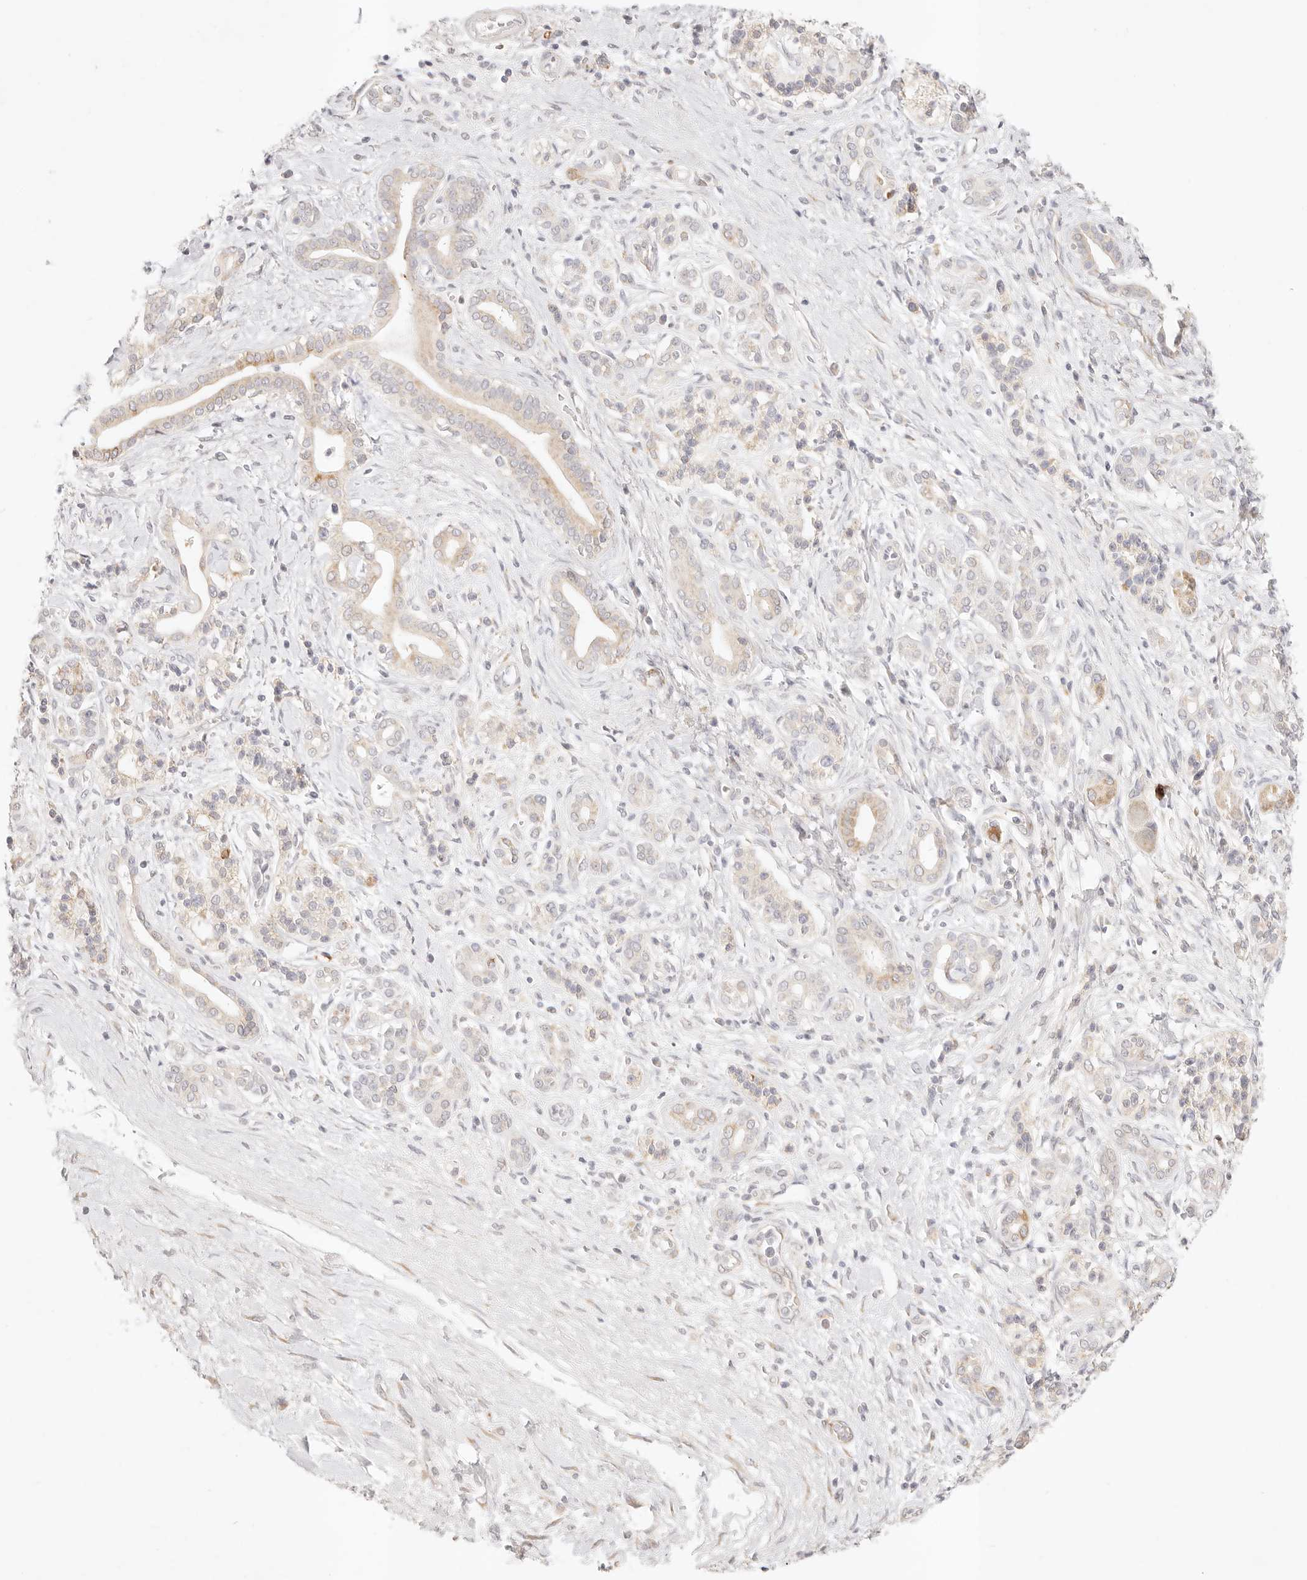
{"staining": {"intensity": "moderate", "quantity": "<25%", "location": "cytoplasmic/membranous"}, "tissue": "pancreatic cancer", "cell_type": "Tumor cells", "image_type": "cancer", "snomed": [{"axis": "morphology", "description": "Adenocarcinoma, NOS"}, {"axis": "topography", "description": "Pancreas"}], "caption": "About <25% of tumor cells in human pancreatic cancer (adenocarcinoma) display moderate cytoplasmic/membranous protein positivity as visualized by brown immunohistochemical staining.", "gene": "GPR156", "patient": {"sex": "male", "age": 78}}